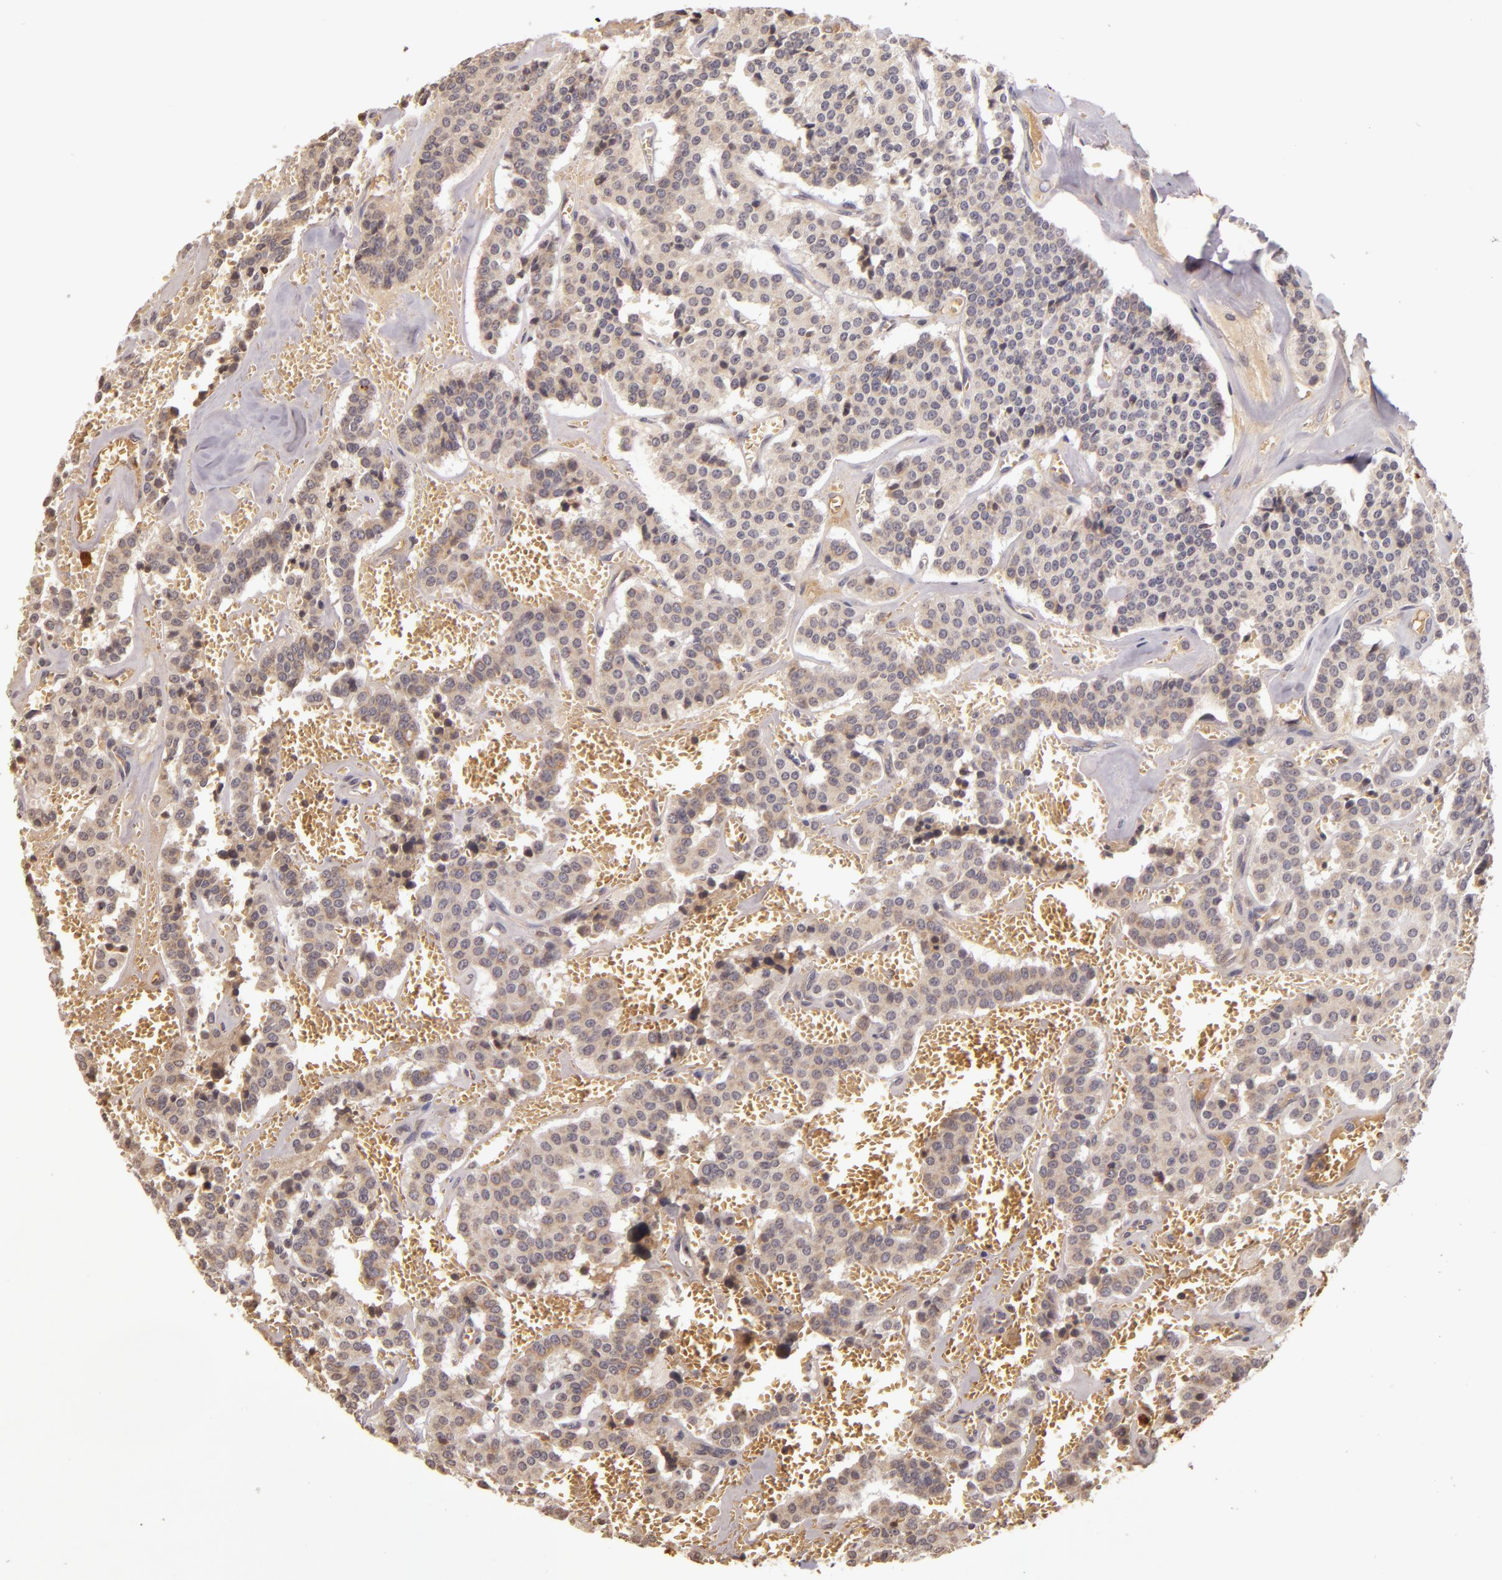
{"staining": {"intensity": "weak", "quantity": ">75%", "location": "cytoplasmic/membranous"}, "tissue": "carcinoid", "cell_type": "Tumor cells", "image_type": "cancer", "snomed": [{"axis": "morphology", "description": "Carcinoid, malignant, NOS"}, {"axis": "topography", "description": "Bronchus"}], "caption": "IHC (DAB (3,3'-diaminobenzidine)) staining of carcinoid (malignant) displays weak cytoplasmic/membranous protein staining in about >75% of tumor cells.", "gene": "ABL1", "patient": {"sex": "male", "age": 55}}